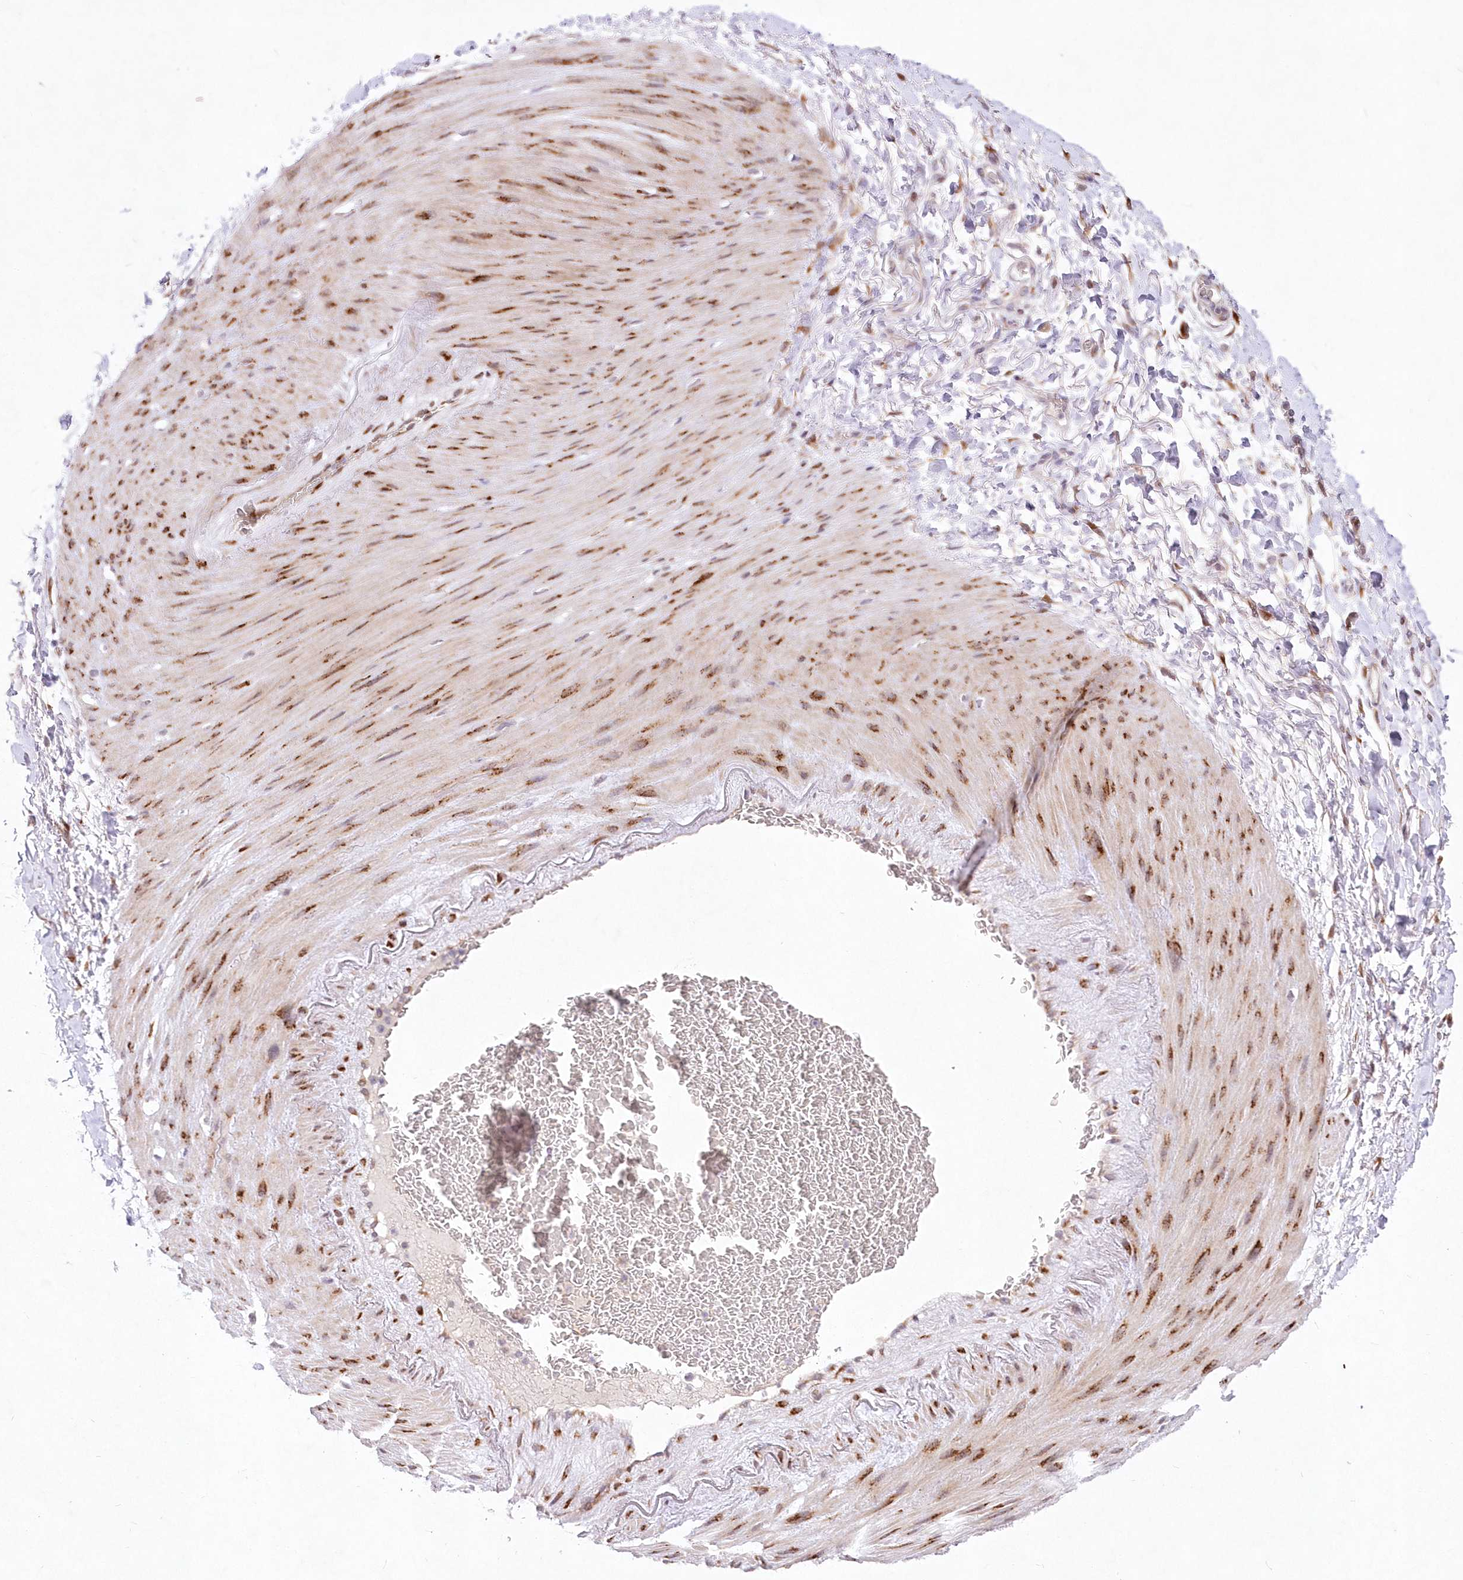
{"staining": {"intensity": "negative", "quantity": "none", "location": "none"}, "tissue": "adipose tissue", "cell_type": "Adipocytes", "image_type": "normal", "snomed": [{"axis": "morphology", "description": "Normal tissue, NOS"}, {"axis": "morphology", "description": "Adenocarcinoma, NOS"}, {"axis": "topography", "description": "Esophagus"}], "caption": "A histopathology image of human adipose tissue is negative for staining in adipocytes. The staining was performed using DAB to visualize the protein expression in brown, while the nuclei were stained in blue with hematoxylin (Magnification: 20x).", "gene": "LDB1", "patient": {"sex": "male", "age": 62}}